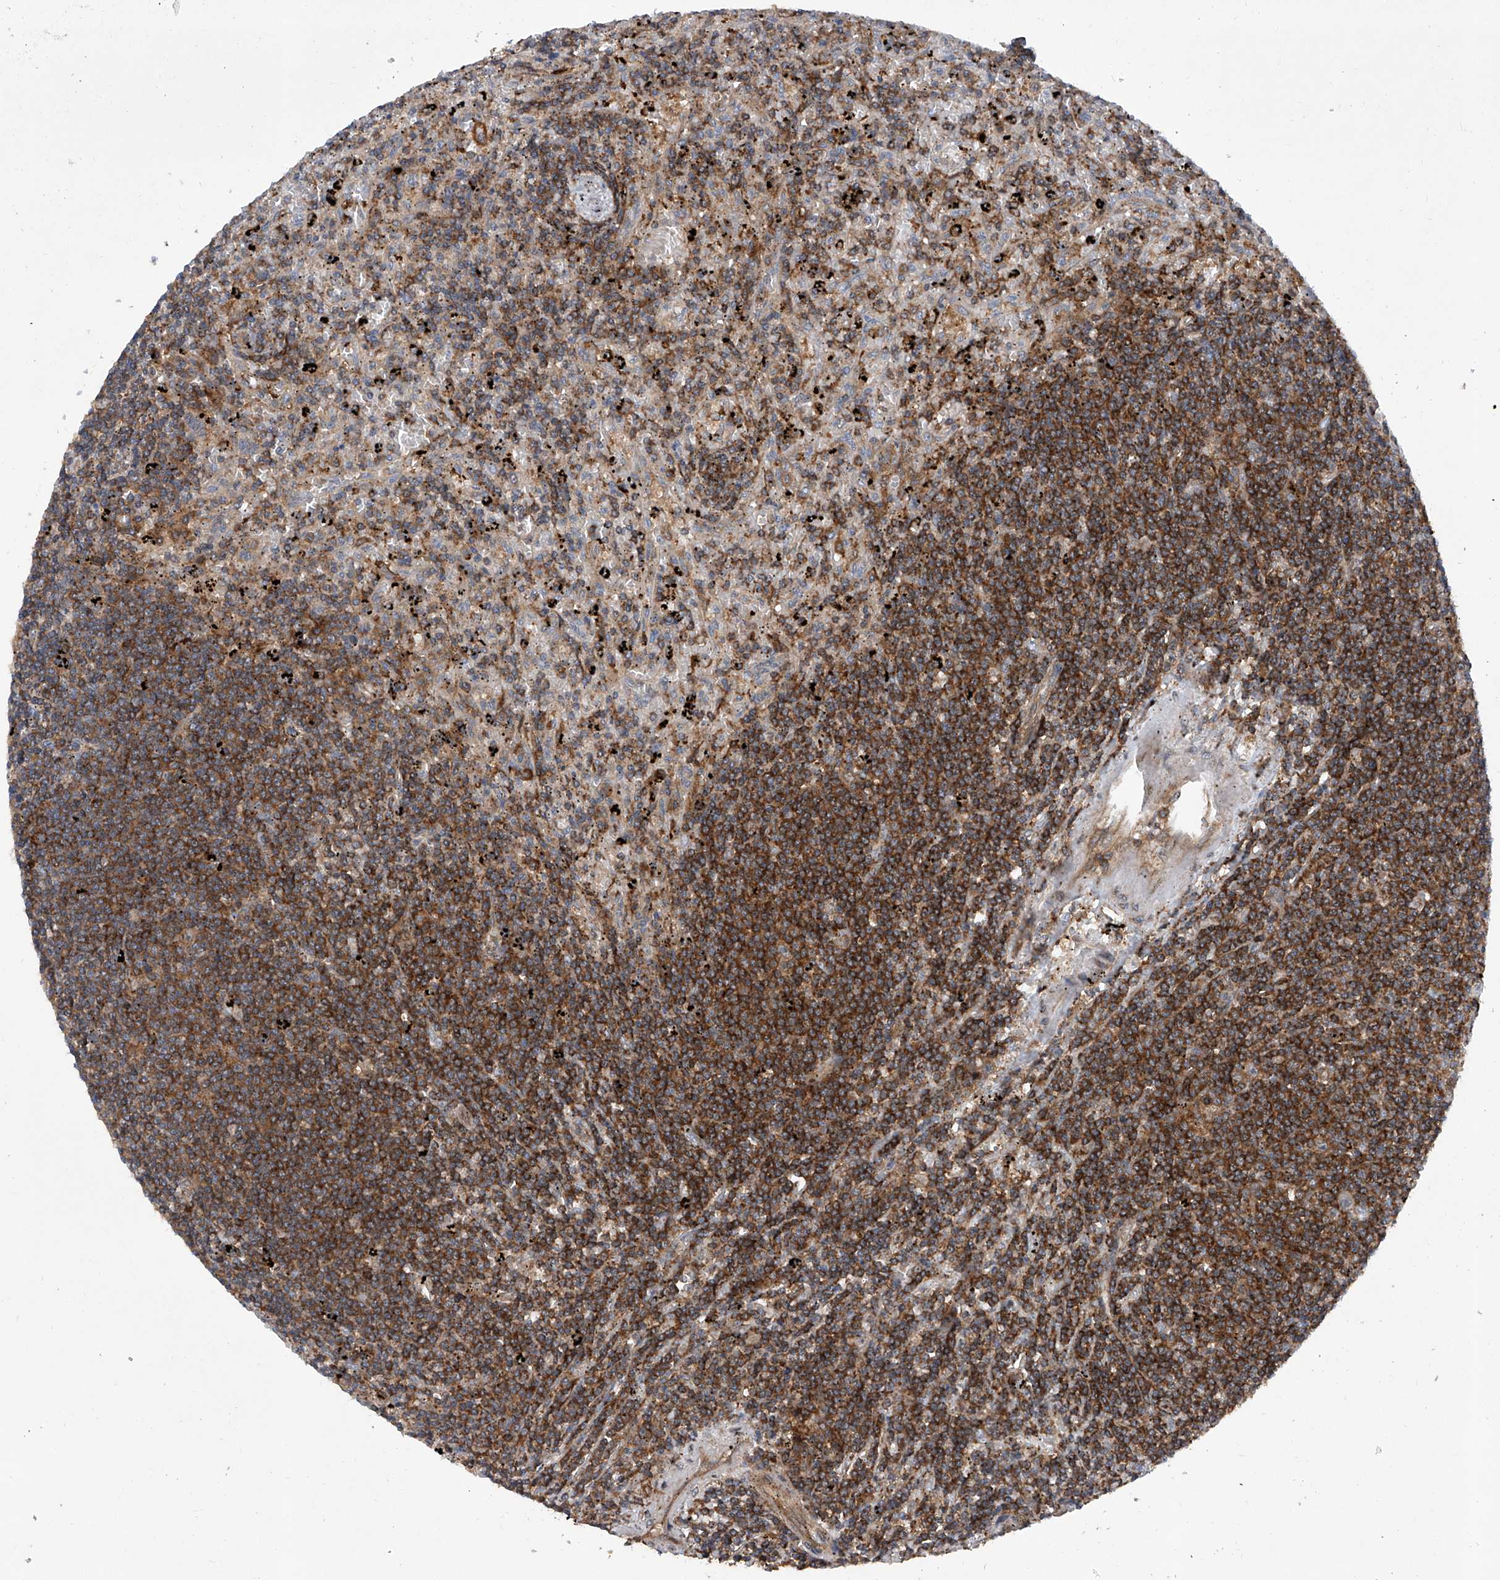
{"staining": {"intensity": "strong", "quantity": ">75%", "location": "cytoplasmic/membranous"}, "tissue": "lymphoma", "cell_type": "Tumor cells", "image_type": "cancer", "snomed": [{"axis": "morphology", "description": "Malignant lymphoma, non-Hodgkin's type, Low grade"}, {"axis": "topography", "description": "Spleen"}], "caption": "Strong cytoplasmic/membranous protein staining is appreciated in about >75% of tumor cells in malignant lymphoma, non-Hodgkin's type (low-grade).", "gene": "SMAP1", "patient": {"sex": "male", "age": 76}}